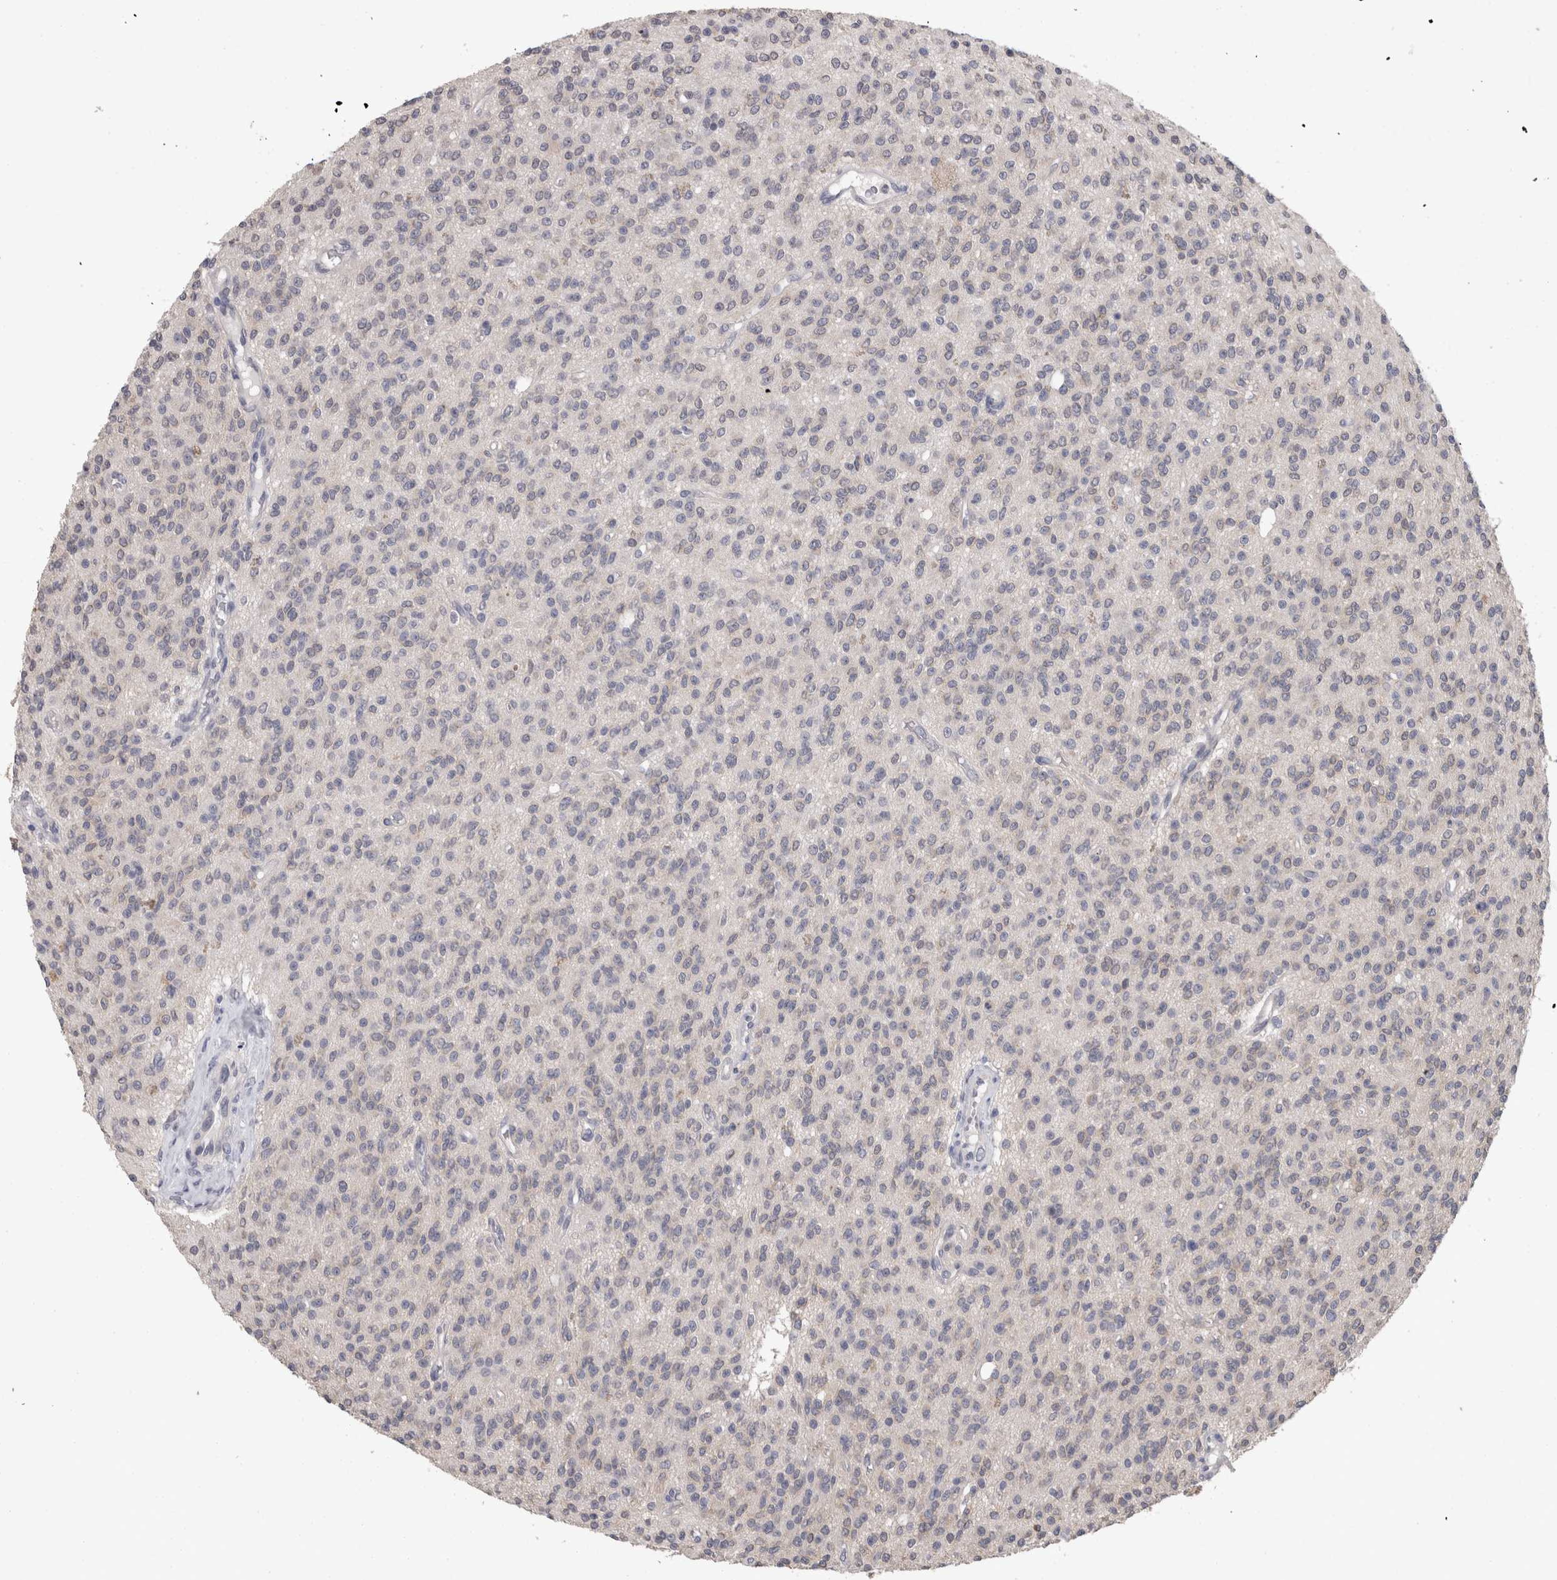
{"staining": {"intensity": "negative", "quantity": "none", "location": "none"}, "tissue": "glioma", "cell_type": "Tumor cells", "image_type": "cancer", "snomed": [{"axis": "morphology", "description": "Glioma, malignant, High grade"}, {"axis": "topography", "description": "Brain"}], "caption": "This is an immunohistochemistry (IHC) image of glioma. There is no expression in tumor cells.", "gene": "FHOD3", "patient": {"sex": "male", "age": 34}}